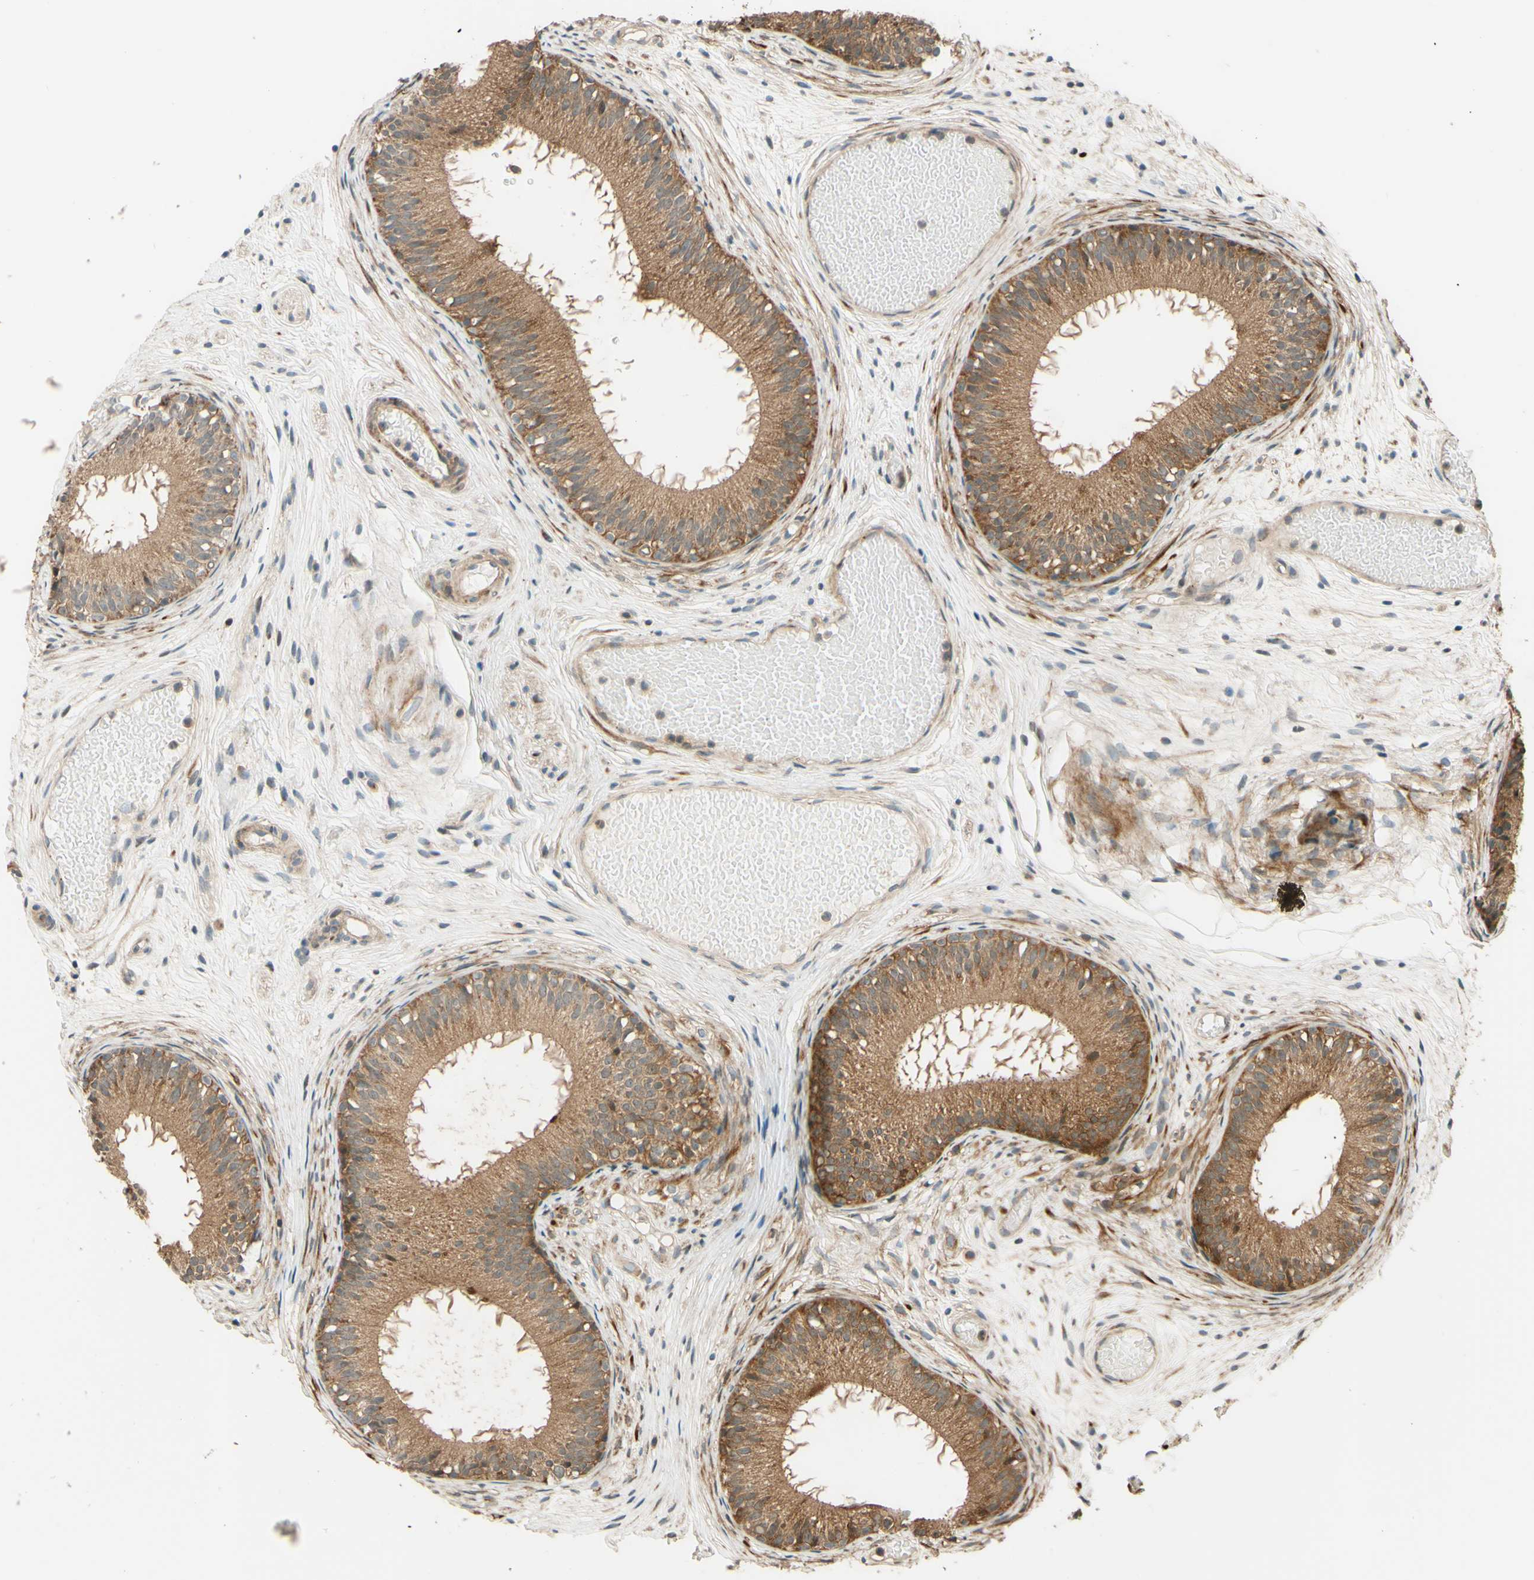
{"staining": {"intensity": "moderate", "quantity": ">75%", "location": "cytoplasmic/membranous"}, "tissue": "epididymis", "cell_type": "Glandular cells", "image_type": "normal", "snomed": [{"axis": "morphology", "description": "Normal tissue, NOS"}, {"axis": "morphology", "description": "Atrophy, NOS"}, {"axis": "topography", "description": "Testis"}, {"axis": "topography", "description": "Epididymis"}], "caption": "An immunohistochemistry photomicrograph of unremarkable tissue is shown. Protein staining in brown labels moderate cytoplasmic/membranous positivity in epididymis within glandular cells. (IHC, brightfield microscopy, high magnification).", "gene": "RNF19A", "patient": {"sex": "male", "age": 18}}